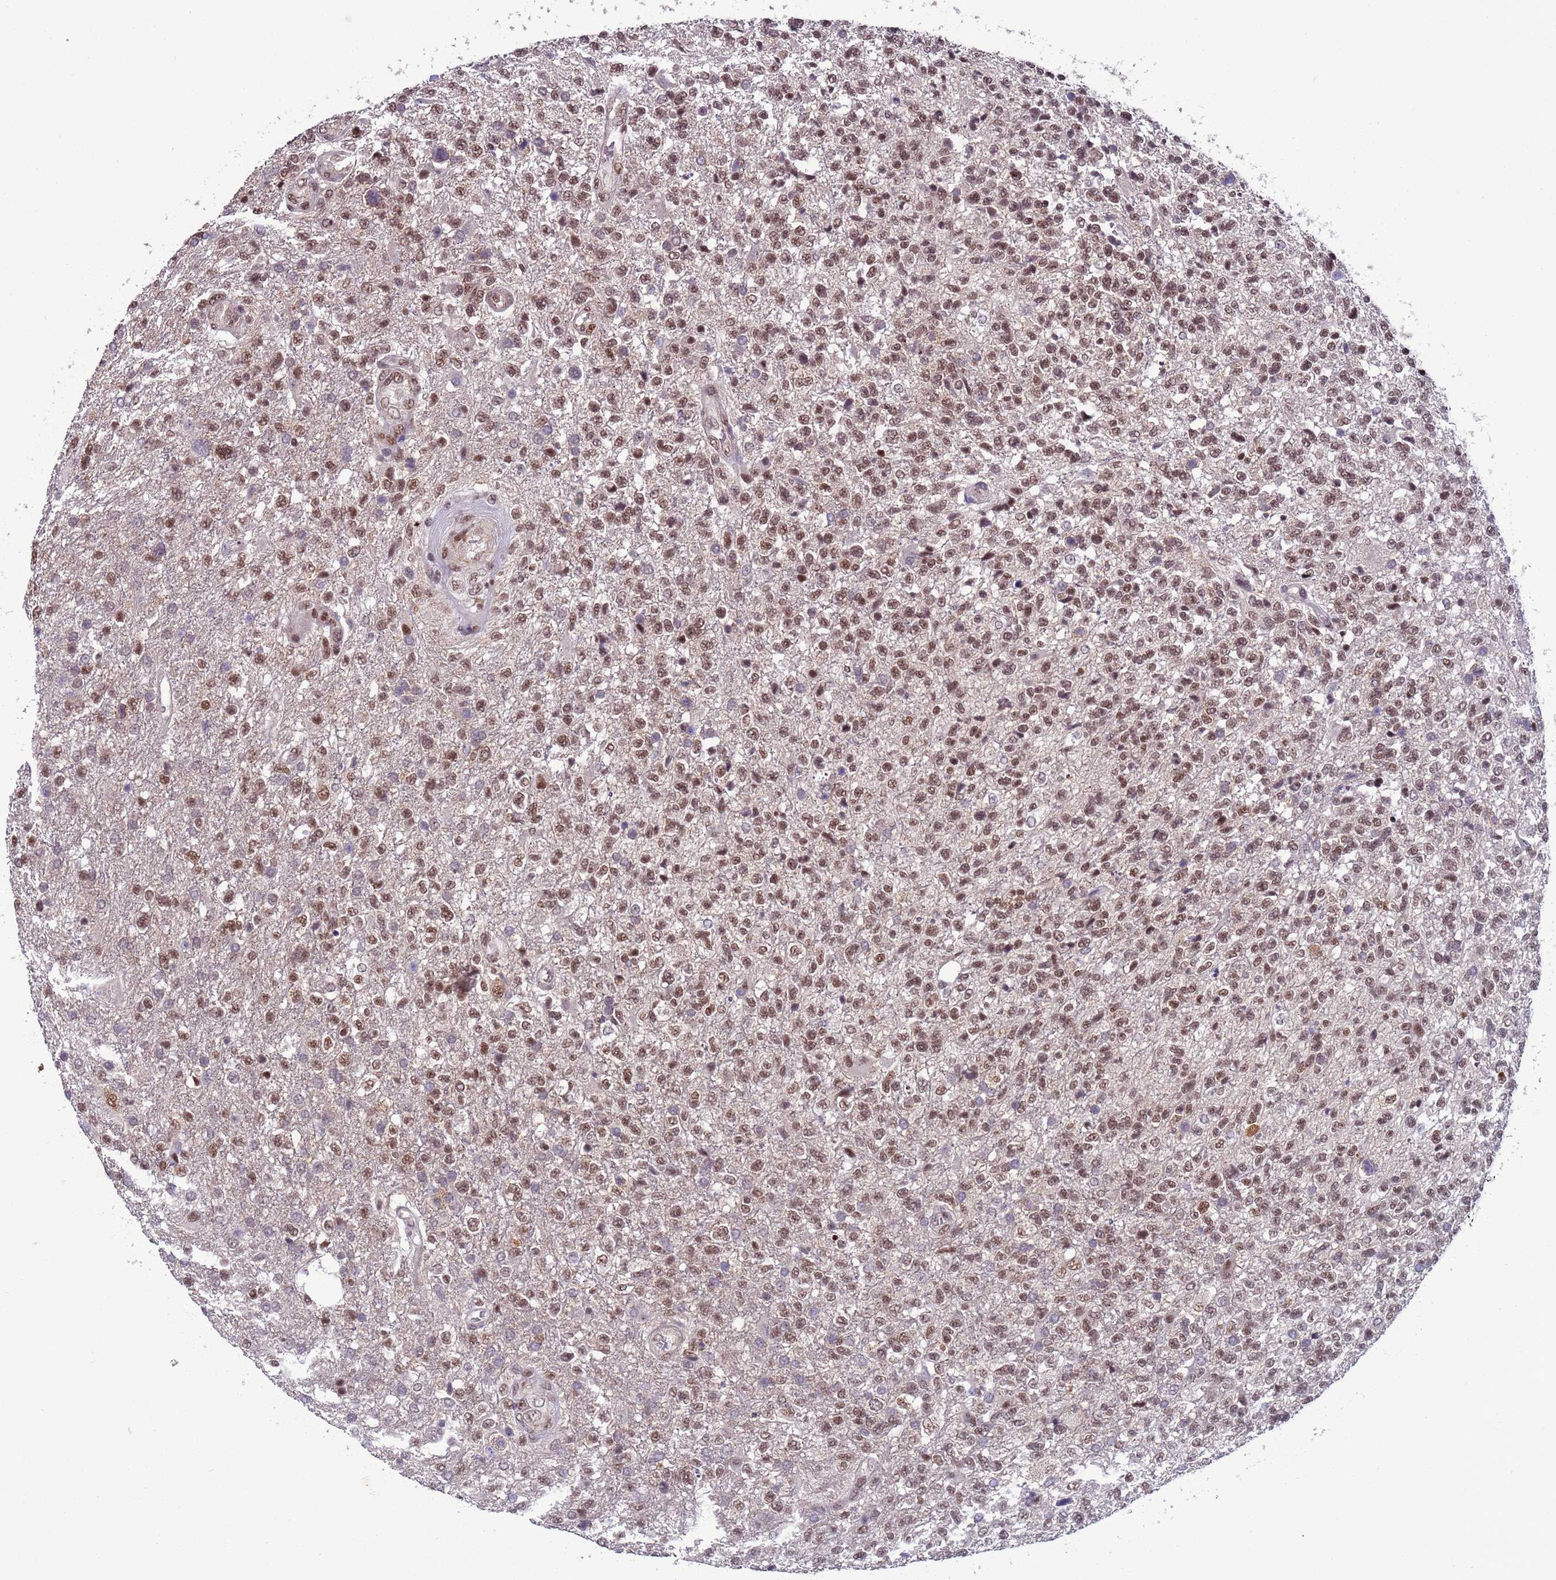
{"staining": {"intensity": "moderate", "quantity": ">75%", "location": "nuclear"}, "tissue": "glioma", "cell_type": "Tumor cells", "image_type": "cancer", "snomed": [{"axis": "morphology", "description": "Glioma, malignant, High grade"}, {"axis": "topography", "description": "Brain"}], "caption": "High-grade glioma (malignant) stained for a protein displays moderate nuclear positivity in tumor cells.", "gene": "SHC3", "patient": {"sex": "male", "age": 56}}